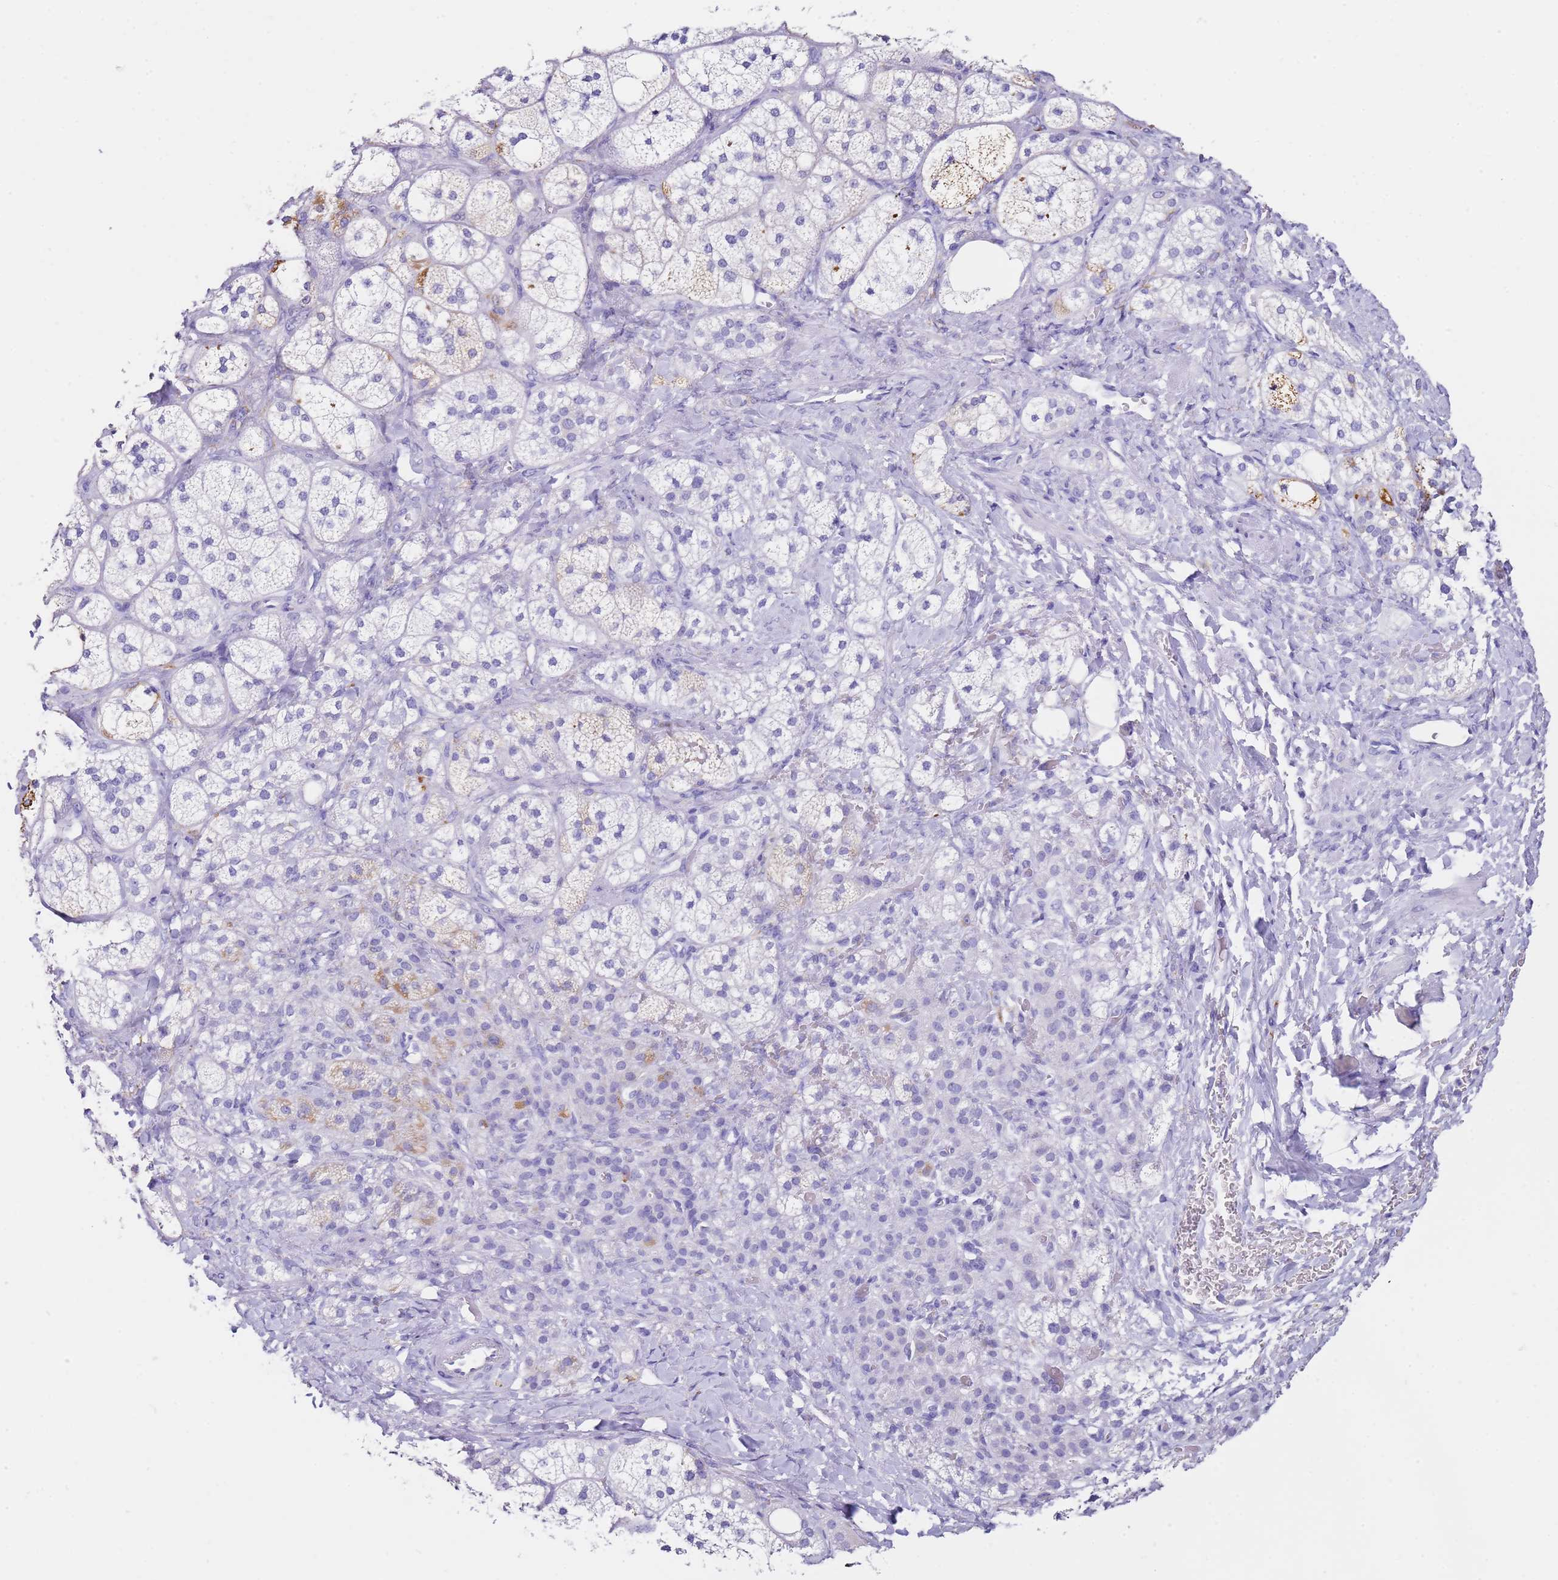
{"staining": {"intensity": "negative", "quantity": "none", "location": "none"}, "tissue": "adrenal gland", "cell_type": "Glandular cells", "image_type": "normal", "snomed": [{"axis": "morphology", "description": "Normal tissue, NOS"}, {"axis": "topography", "description": "Adrenal gland"}], "caption": "Glandular cells are negative for brown protein staining in benign adrenal gland. (Brightfield microscopy of DAB IHC at high magnification).", "gene": "PTBP2", "patient": {"sex": "male", "age": 61}}